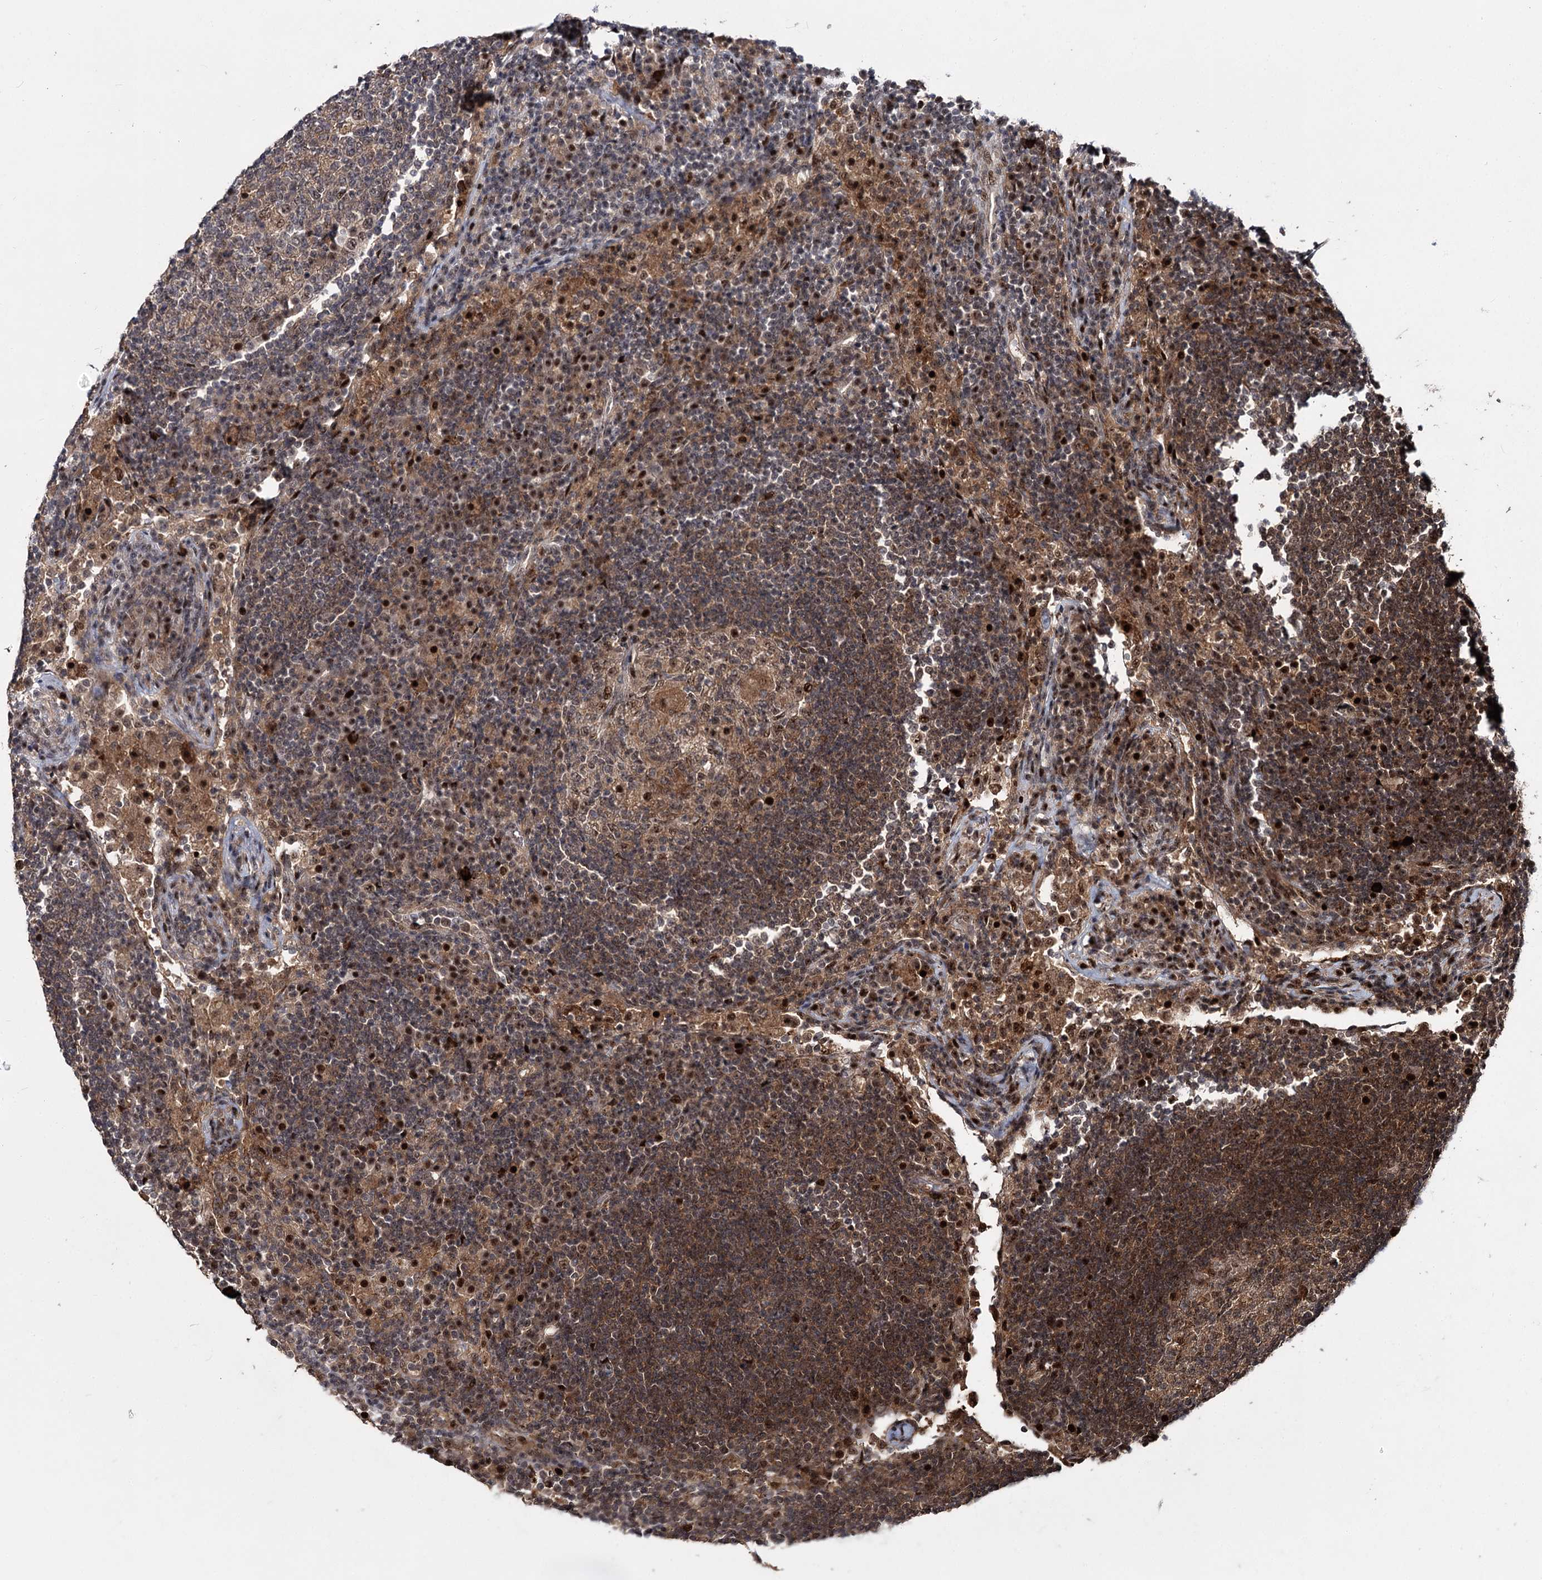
{"staining": {"intensity": "moderate", "quantity": ">75%", "location": "cytoplasmic/membranous,nuclear"}, "tissue": "lymph node", "cell_type": "Germinal center cells", "image_type": "normal", "snomed": [{"axis": "morphology", "description": "Normal tissue, NOS"}, {"axis": "topography", "description": "Lymph node"}], "caption": "Moderate cytoplasmic/membranous,nuclear protein expression is present in about >75% of germinal center cells in lymph node. The staining was performed using DAB (3,3'-diaminobenzidine) to visualize the protein expression in brown, while the nuclei were stained in blue with hematoxylin (Magnification: 20x).", "gene": "MKNK2", "patient": {"sex": "female", "age": 53}}